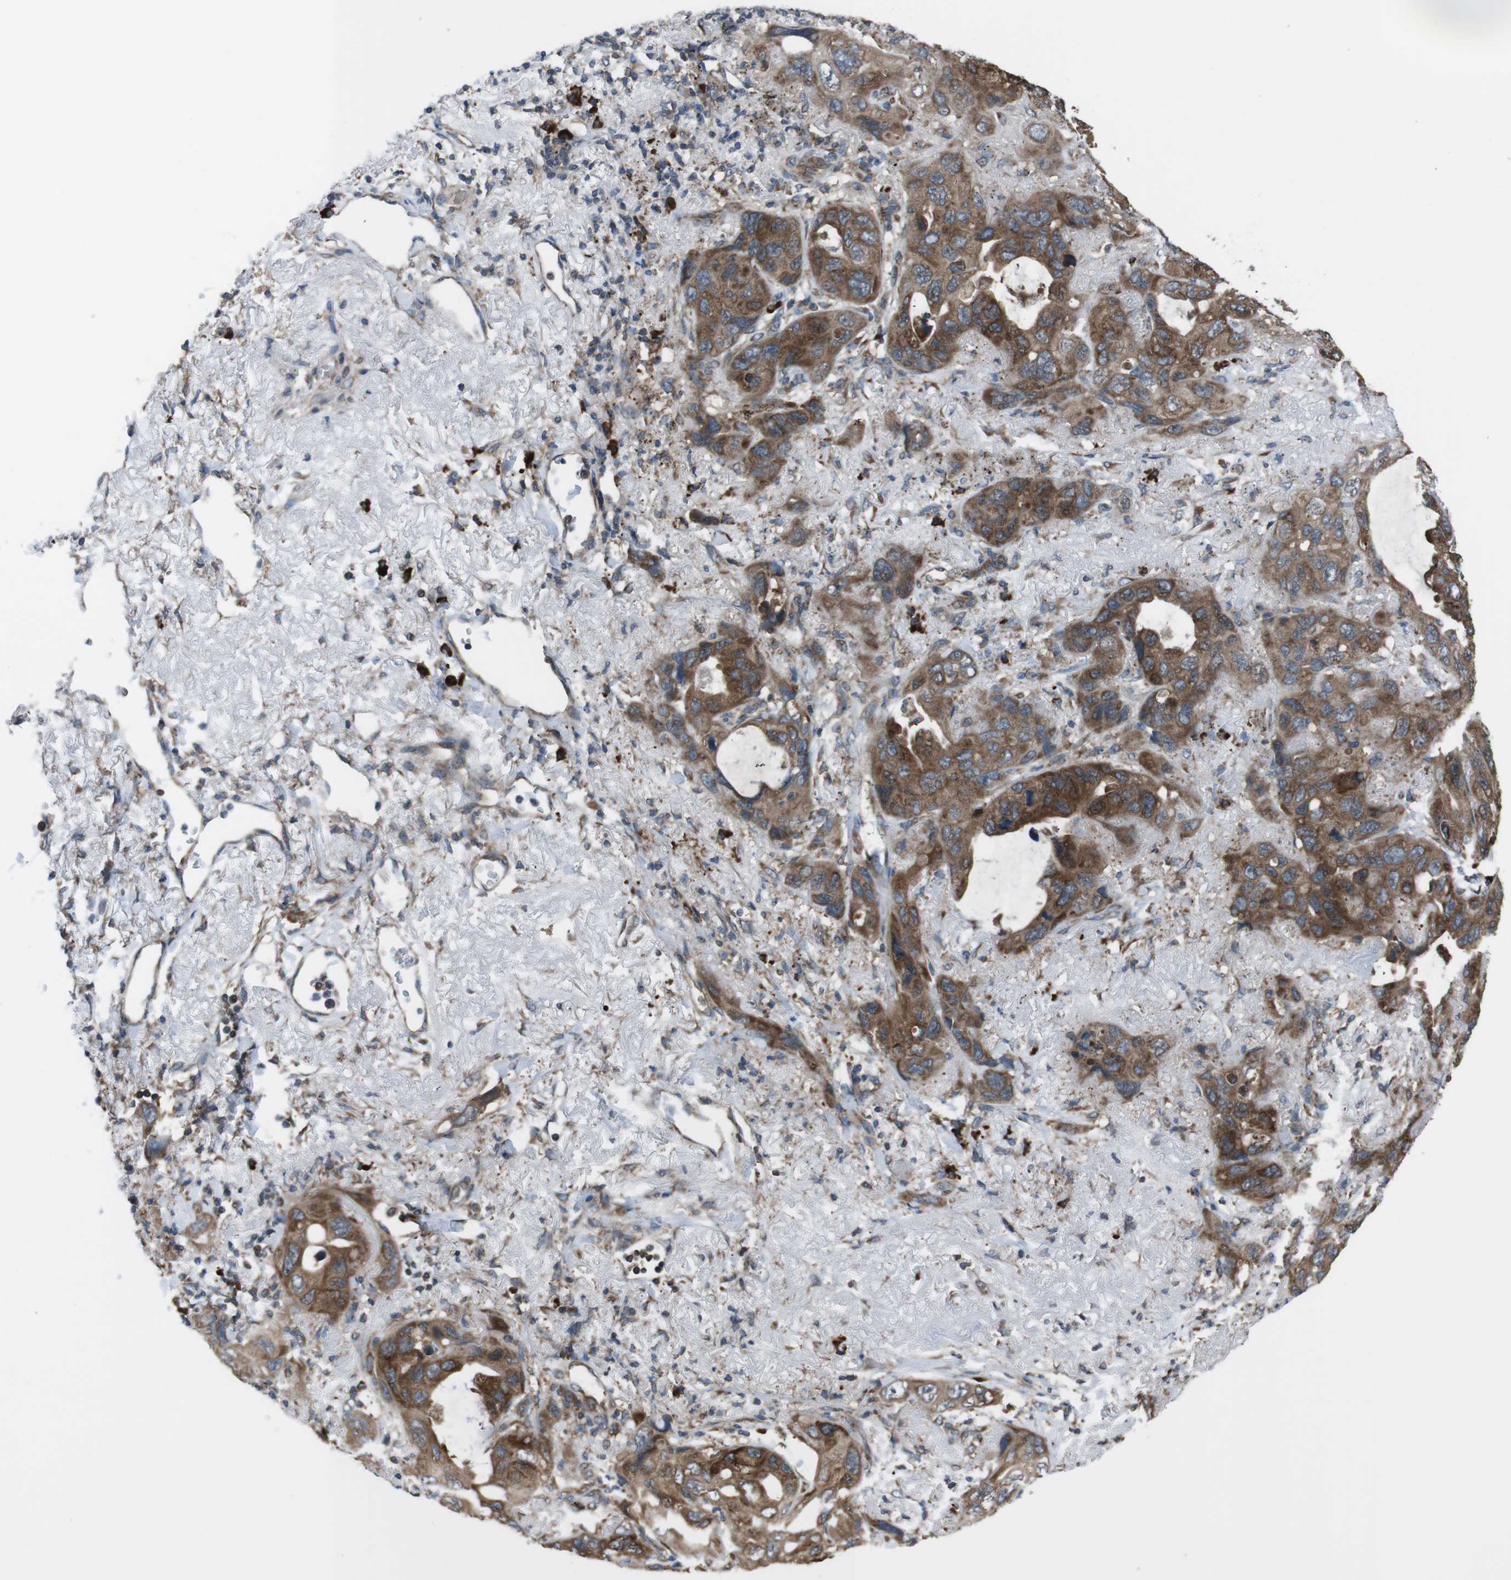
{"staining": {"intensity": "moderate", "quantity": ">75%", "location": "cytoplasmic/membranous"}, "tissue": "lung cancer", "cell_type": "Tumor cells", "image_type": "cancer", "snomed": [{"axis": "morphology", "description": "Squamous cell carcinoma, NOS"}, {"axis": "topography", "description": "Lung"}], "caption": "The micrograph exhibits staining of lung squamous cell carcinoma, revealing moderate cytoplasmic/membranous protein expression (brown color) within tumor cells. The protein is stained brown, and the nuclei are stained in blue (DAB (3,3'-diaminobenzidine) IHC with brightfield microscopy, high magnification).", "gene": "SSR3", "patient": {"sex": "female", "age": 73}}